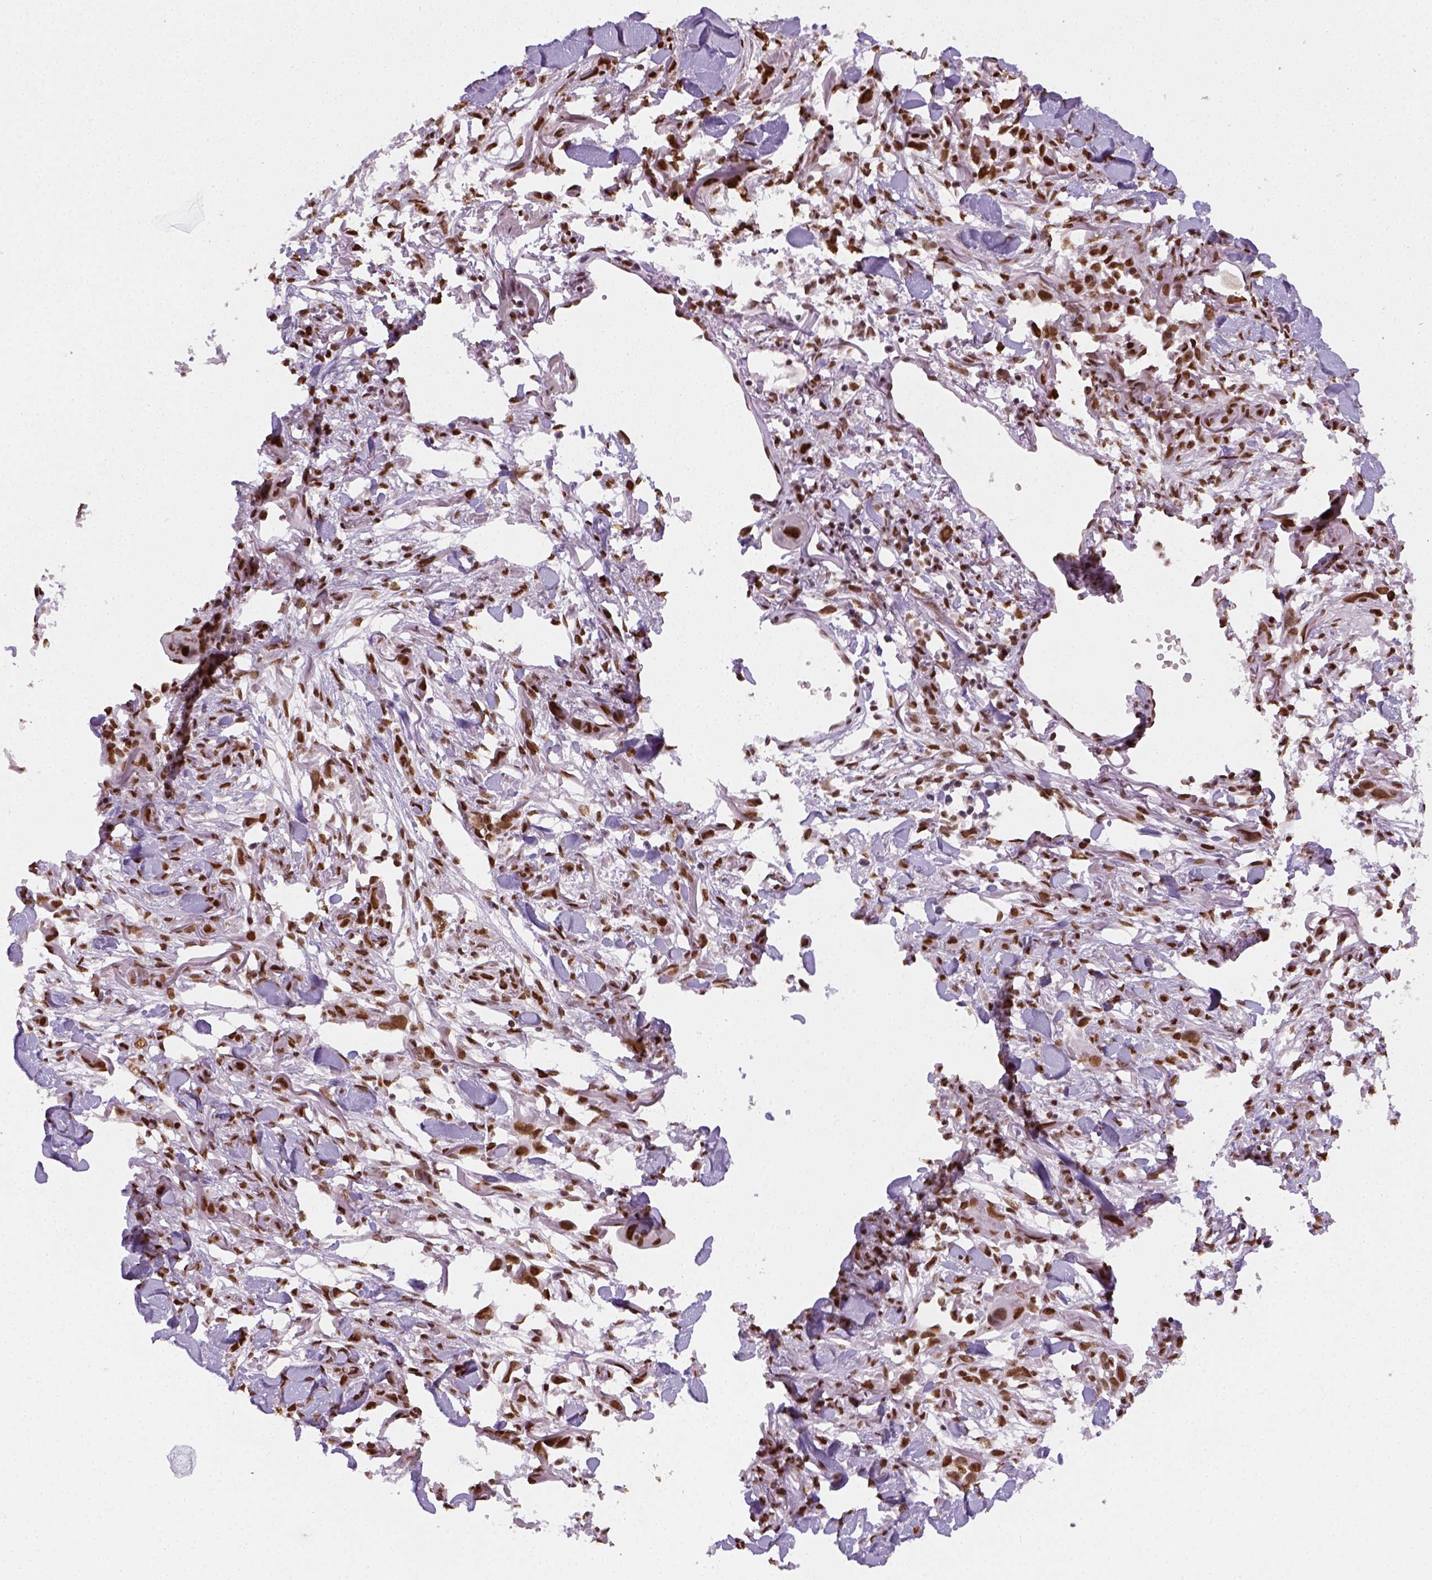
{"staining": {"intensity": "strong", "quantity": ">75%", "location": "nuclear"}, "tissue": "skin cancer", "cell_type": "Tumor cells", "image_type": "cancer", "snomed": [{"axis": "morphology", "description": "Squamous cell carcinoma, NOS"}, {"axis": "topography", "description": "Skin"}], "caption": "An IHC histopathology image of tumor tissue is shown. Protein staining in brown highlights strong nuclear positivity in skin cancer within tumor cells. The staining was performed using DAB (3,3'-diaminobenzidine) to visualize the protein expression in brown, while the nuclei were stained in blue with hematoxylin (Magnification: 20x).", "gene": "FANCE", "patient": {"sex": "female", "age": 59}}